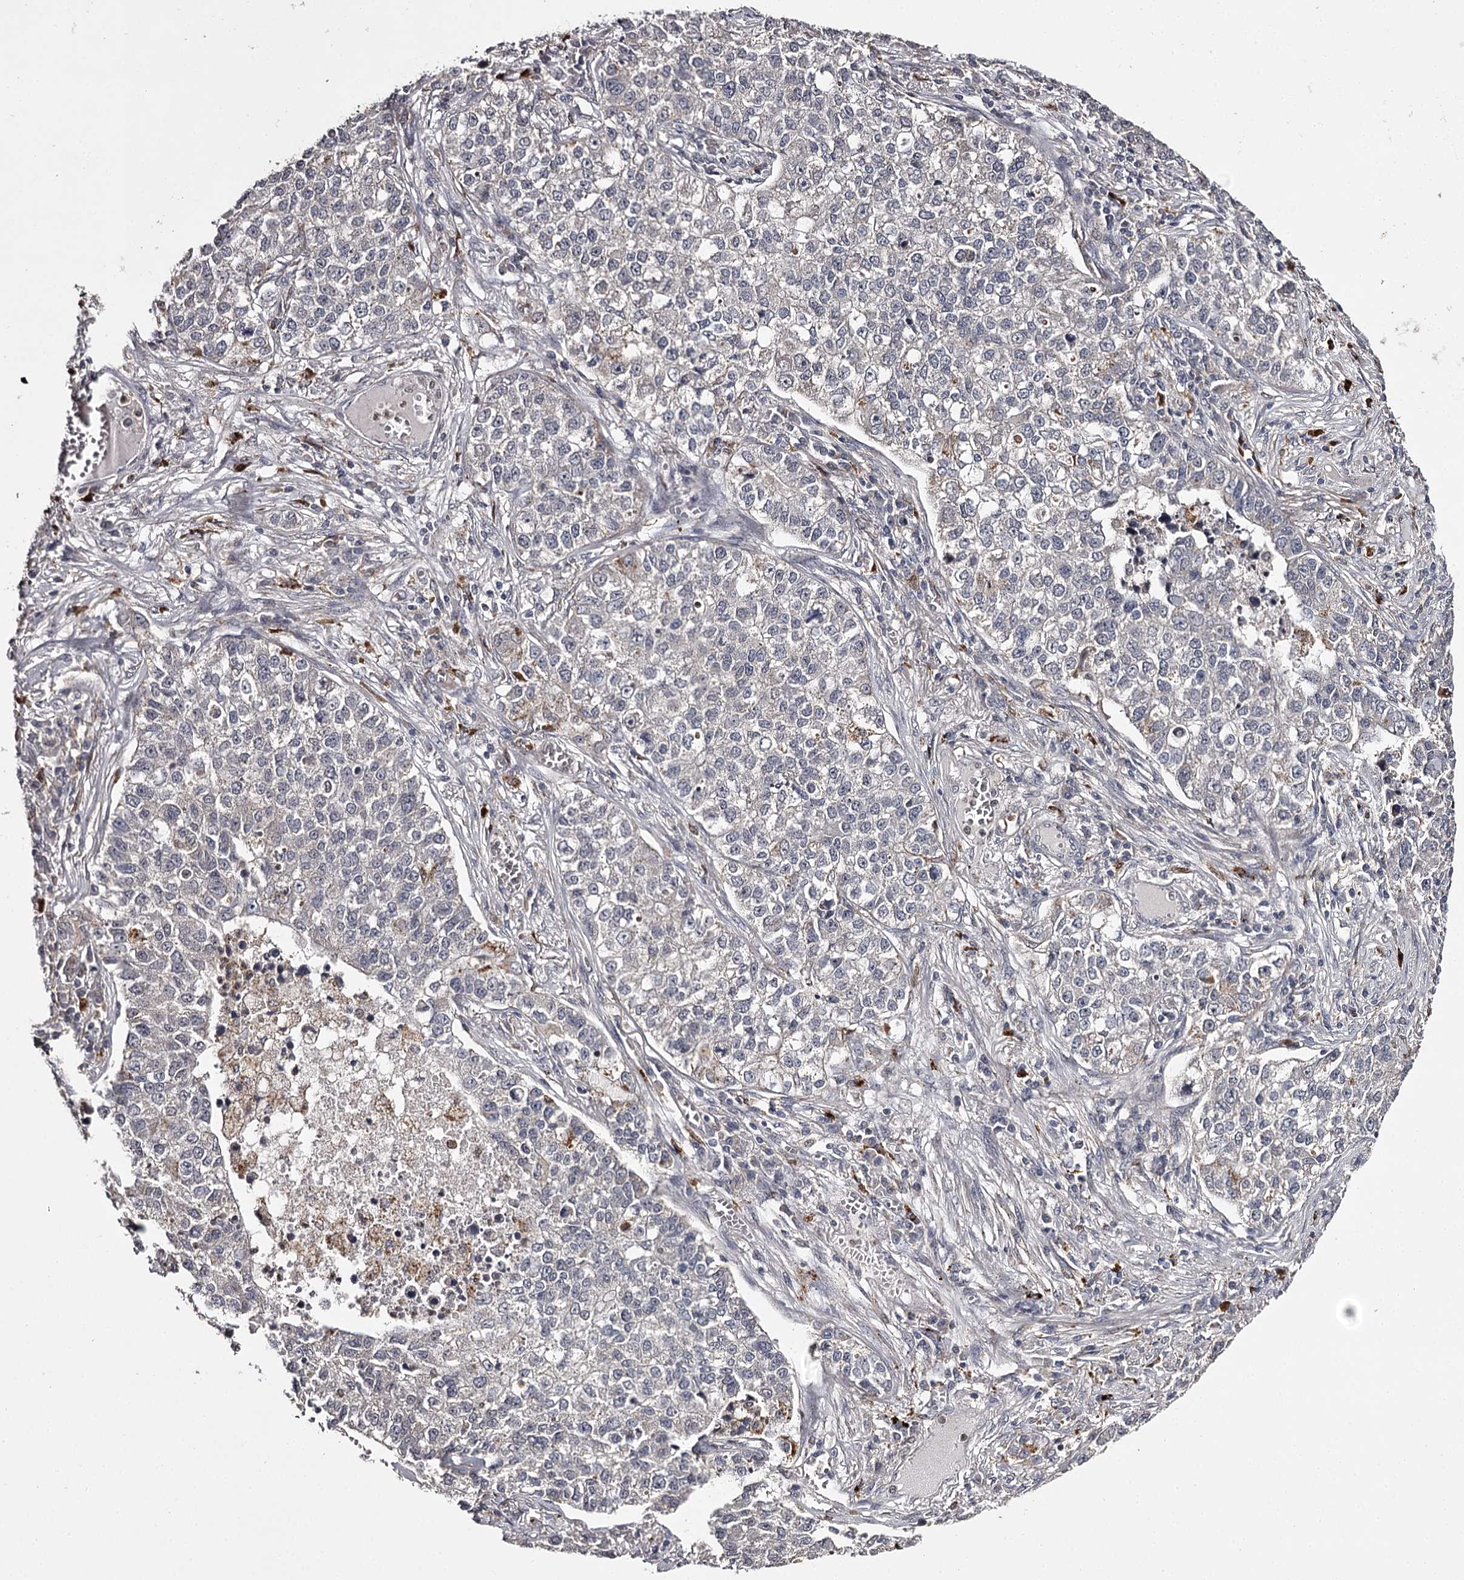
{"staining": {"intensity": "negative", "quantity": "none", "location": "none"}, "tissue": "lung cancer", "cell_type": "Tumor cells", "image_type": "cancer", "snomed": [{"axis": "morphology", "description": "Adenocarcinoma, NOS"}, {"axis": "topography", "description": "Lung"}], "caption": "Lung adenocarcinoma was stained to show a protein in brown. There is no significant expression in tumor cells. (DAB immunohistochemistry visualized using brightfield microscopy, high magnification).", "gene": "SLC32A1", "patient": {"sex": "male", "age": 49}}